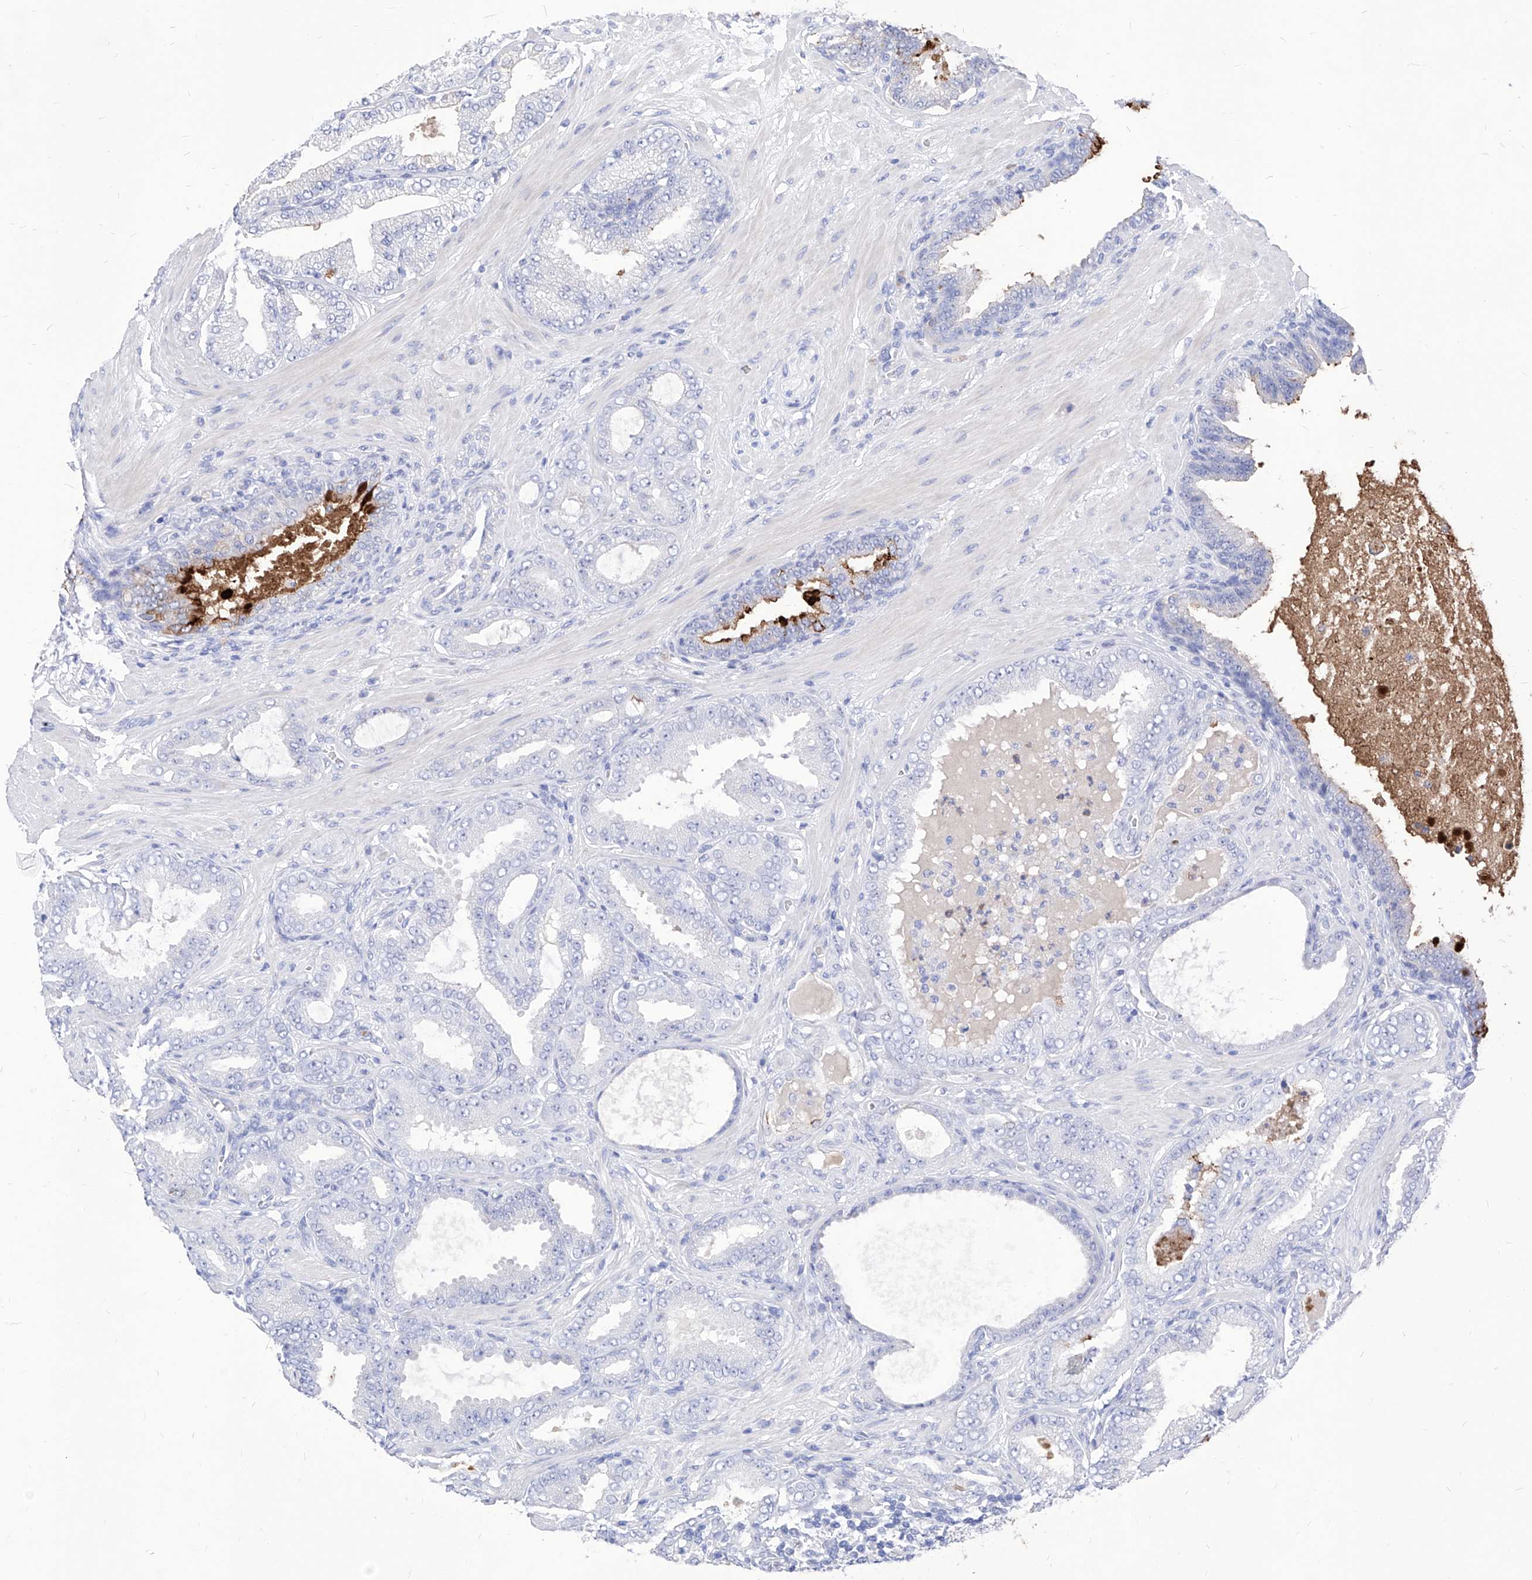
{"staining": {"intensity": "negative", "quantity": "none", "location": "none"}, "tissue": "prostate cancer", "cell_type": "Tumor cells", "image_type": "cancer", "snomed": [{"axis": "morphology", "description": "Adenocarcinoma, Low grade"}, {"axis": "topography", "description": "Prostate"}], "caption": "Immunohistochemistry (IHC) micrograph of prostate cancer (low-grade adenocarcinoma) stained for a protein (brown), which reveals no staining in tumor cells.", "gene": "VAX1", "patient": {"sex": "male", "age": 63}}